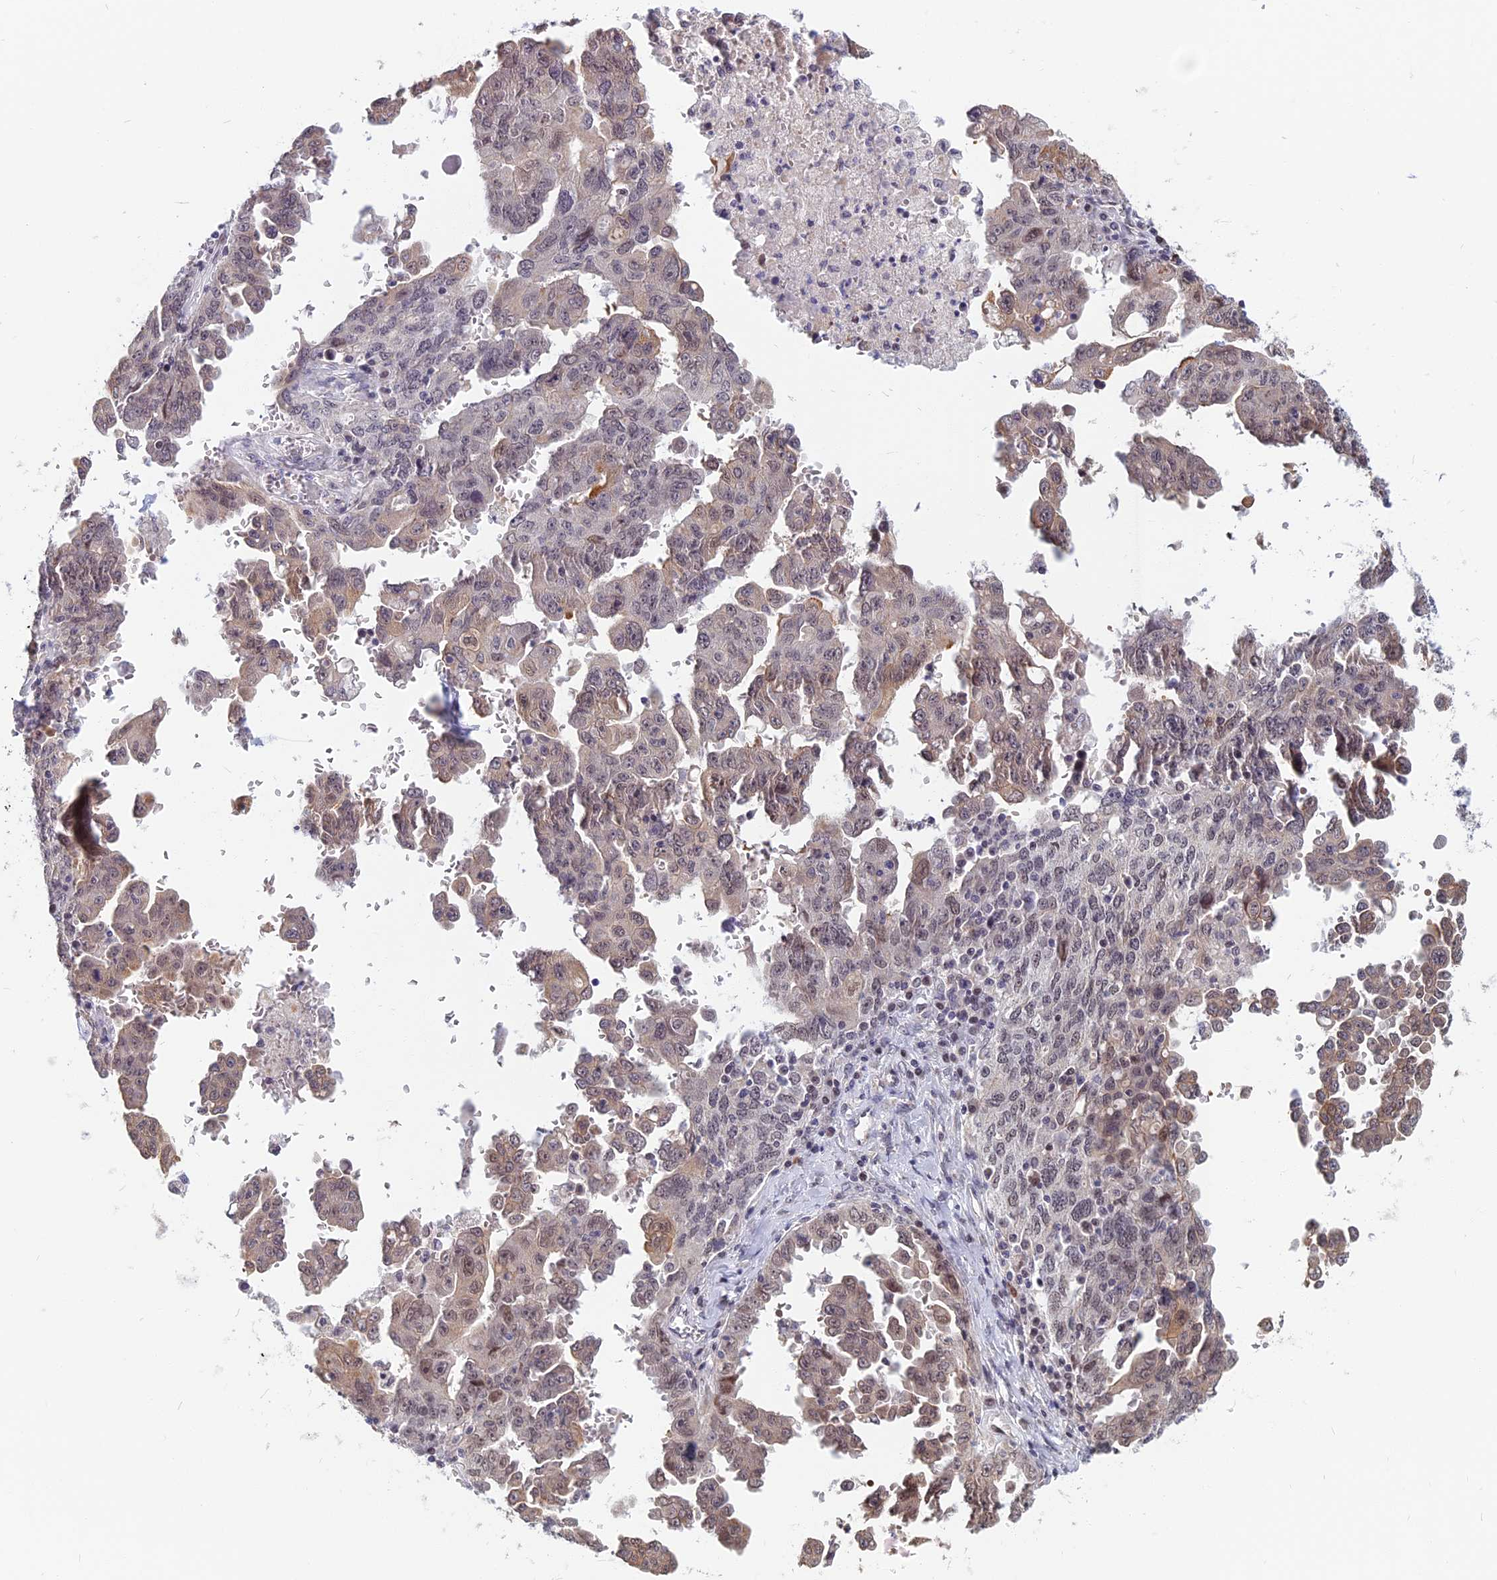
{"staining": {"intensity": "weak", "quantity": "<25%", "location": "cytoplasmic/membranous,nuclear"}, "tissue": "ovarian cancer", "cell_type": "Tumor cells", "image_type": "cancer", "snomed": [{"axis": "morphology", "description": "Carcinoma, endometroid"}, {"axis": "topography", "description": "Ovary"}], "caption": "This is an immunohistochemistry (IHC) histopathology image of human endometroid carcinoma (ovarian). There is no positivity in tumor cells.", "gene": "CCDC113", "patient": {"sex": "female", "age": 62}}